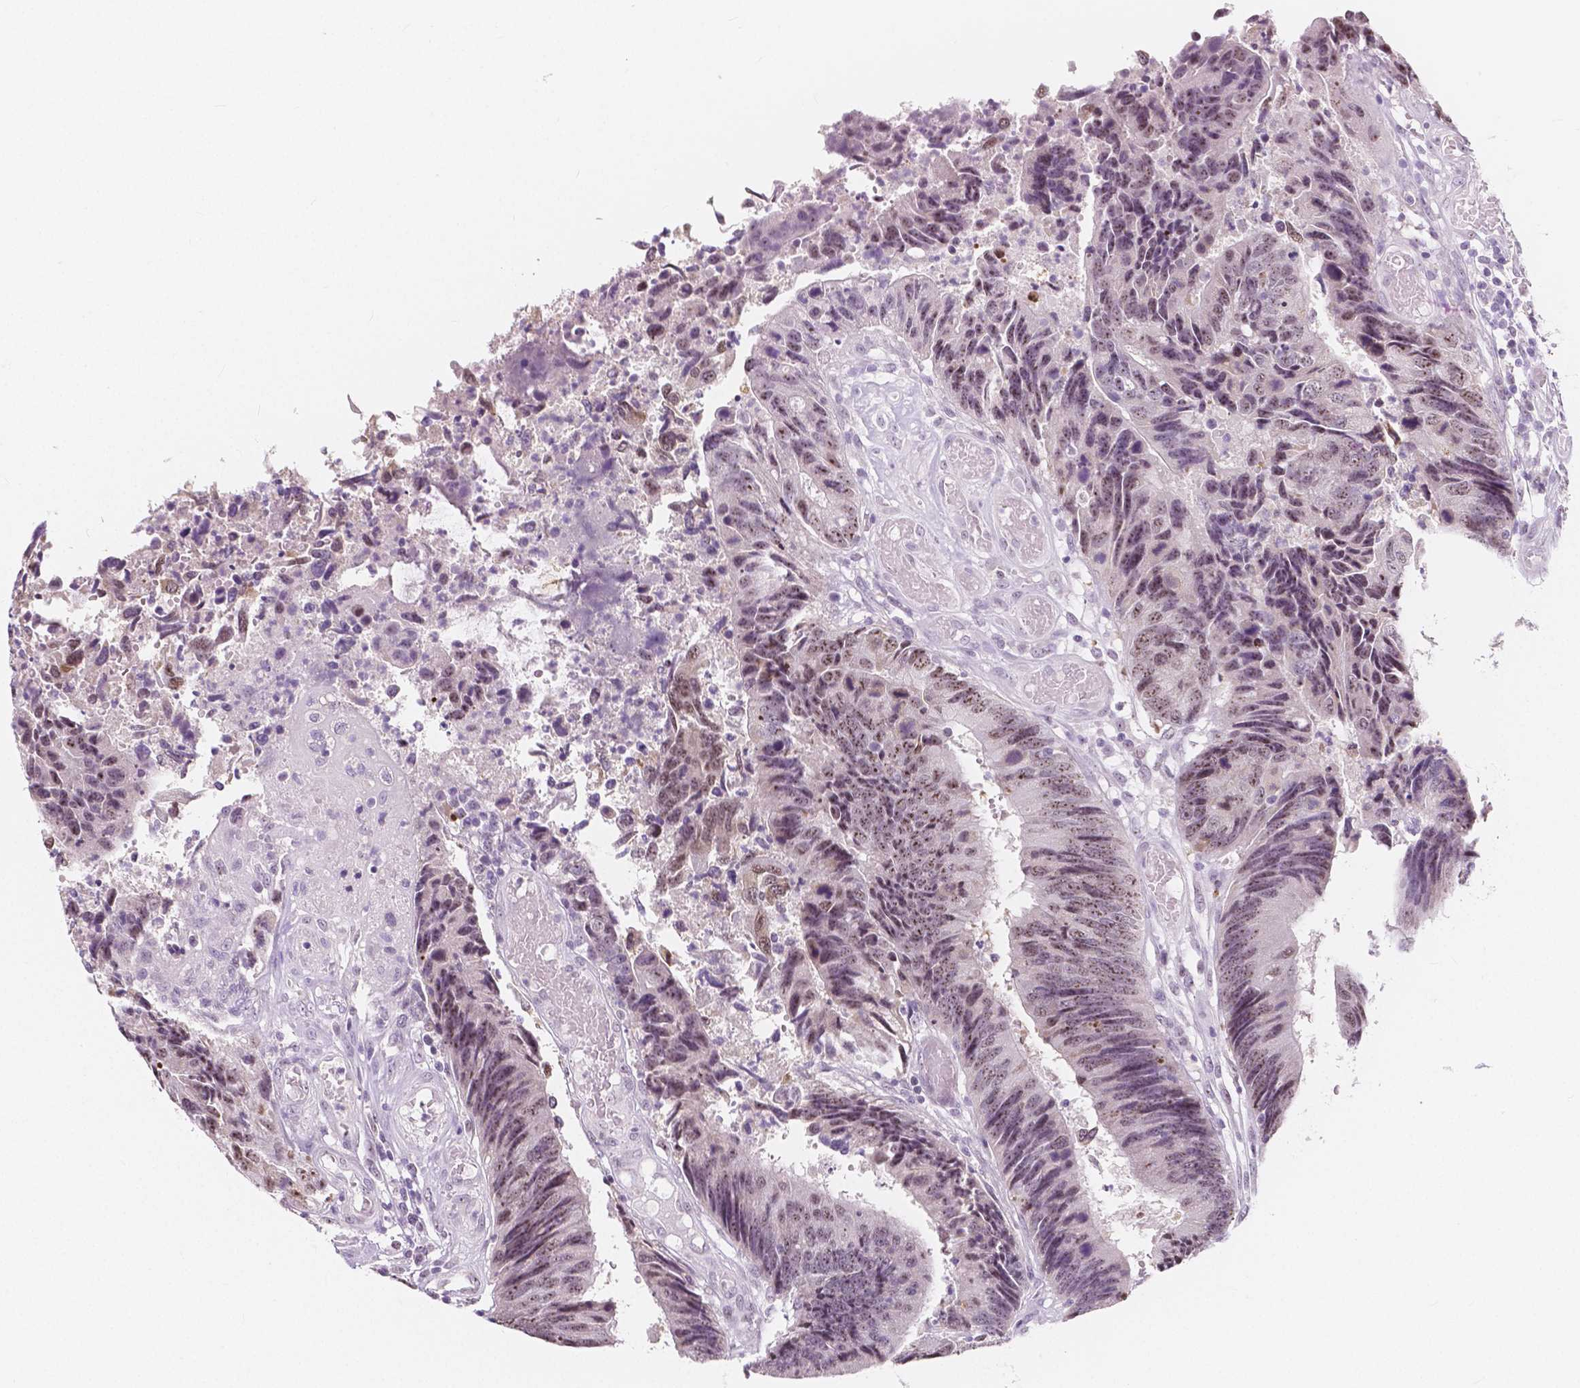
{"staining": {"intensity": "moderate", "quantity": "25%-75%", "location": "nuclear"}, "tissue": "colorectal cancer", "cell_type": "Tumor cells", "image_type": "cancer", "snomed": [{"axis": "morphology", "description": "Adenocarcinoma, NOS"}, {"axis": "topography", "description": "Colon"}], "caption": "DAB (3,3'-diaminobenzidine) immunohistochemical staining of human adenocarcinoma (colorectal) demonstrates moderate nuclear protein positivity in approximately 25%-75% of tumor cells.", "gene": "NOLC1", "patient": {"sex": "female", "age": 67}}